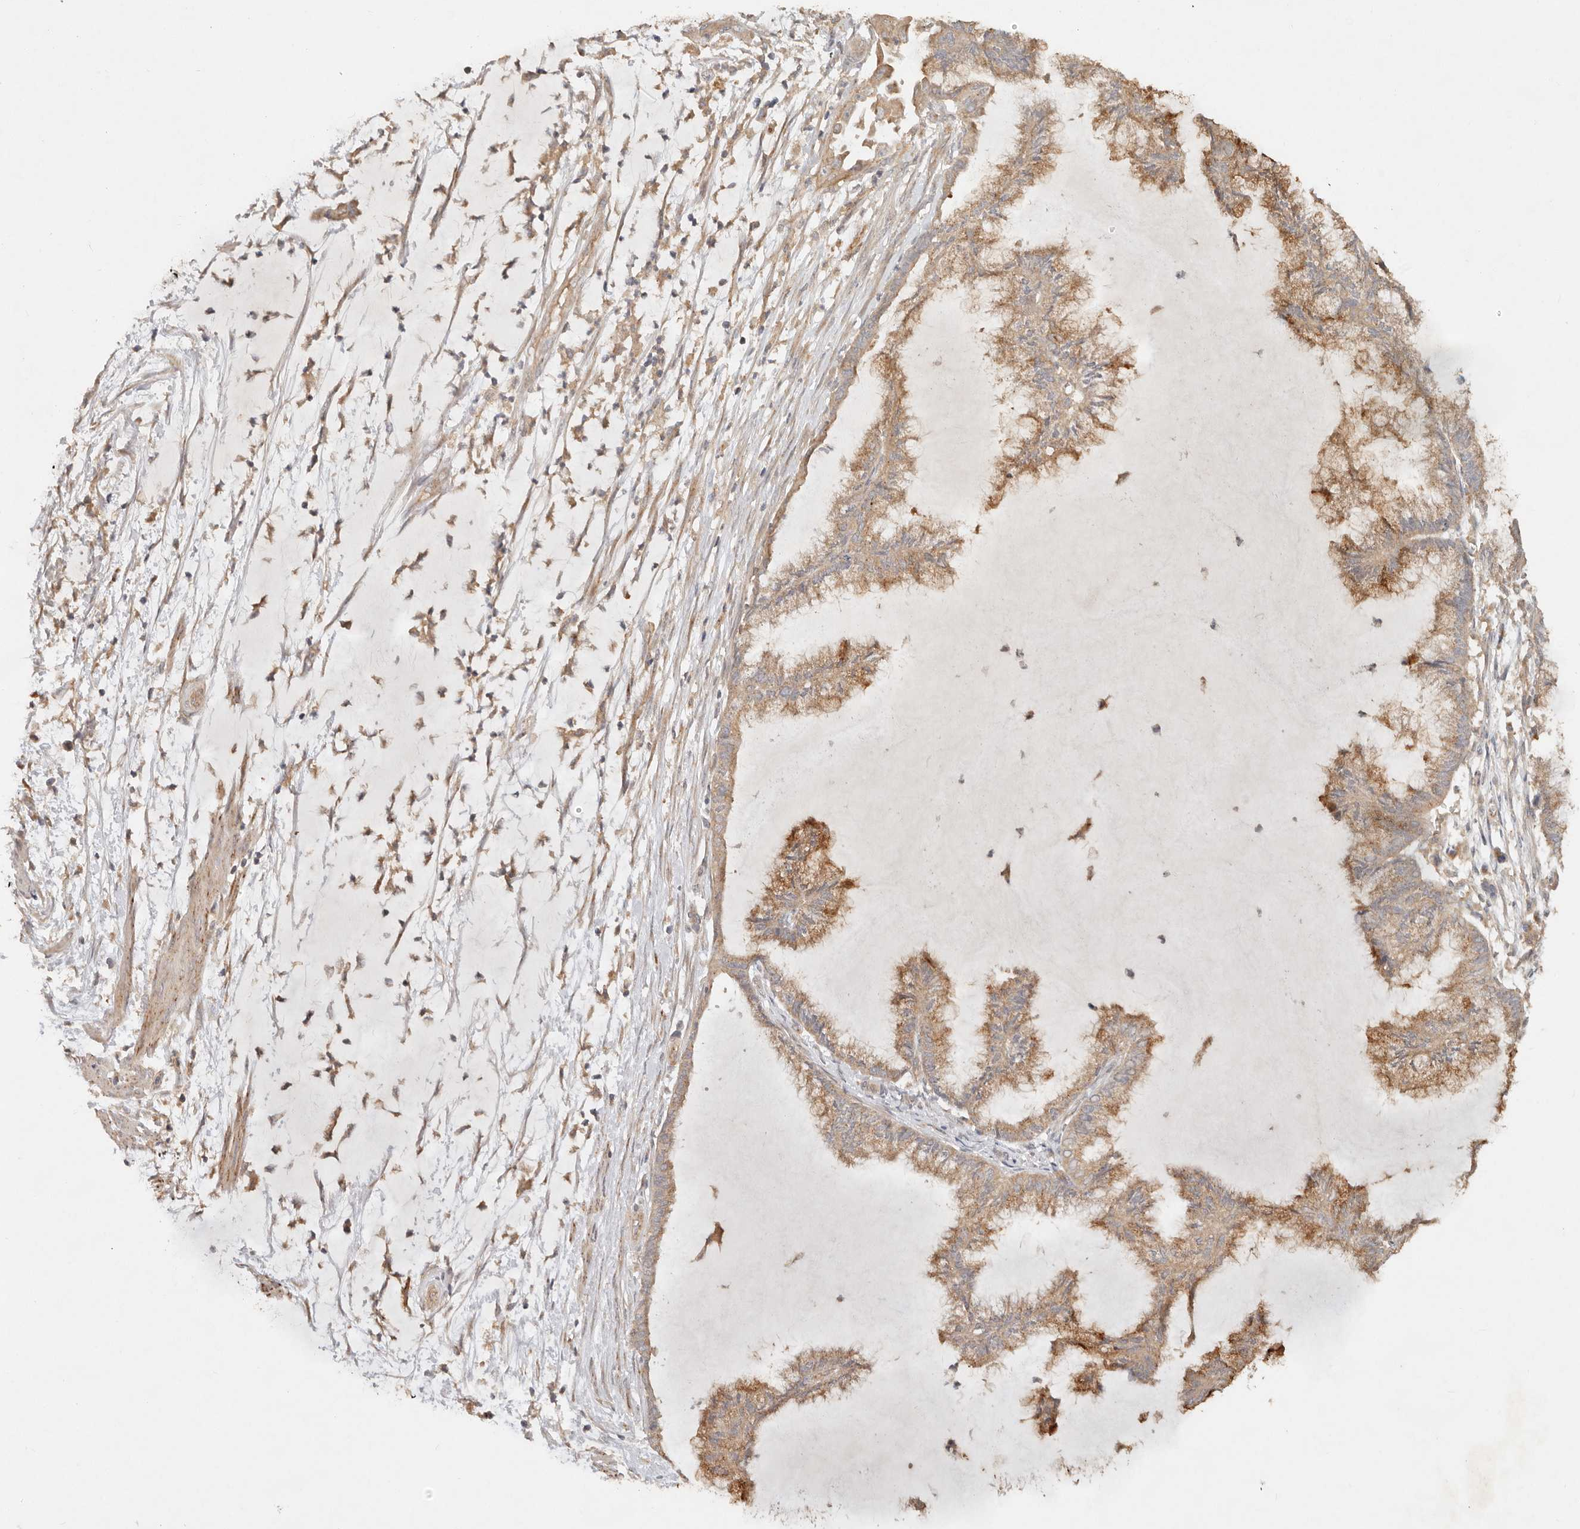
{"staining": {"intensity": "moderate", "quantity": ">75%", "location": "cytoplasmic/membranous"}, "tissue": "endometrial cancer", "cell_type": "Tumor cells", "image_type": "cancer", "snomed": [{"axis": "morphology", "description": "Adenocarcinoma, NOS"}, {"axis": "topography", "description": "Endometrium"}], "caption": "Immunohistochemistry staining of endometrial adenocarcinoma, which displays medium levels of moderate cytoplasmic/membranous expression in about >75% of tumor cells indicating moderate cytoplasmic/membranous protein positivity. The staining was performed using DAB (brown) for protein detection and nuclei were counterstained in hematoxylin (blue).", "gene": "HECTD3", "patient": {"sex": "female", "age": 86}}